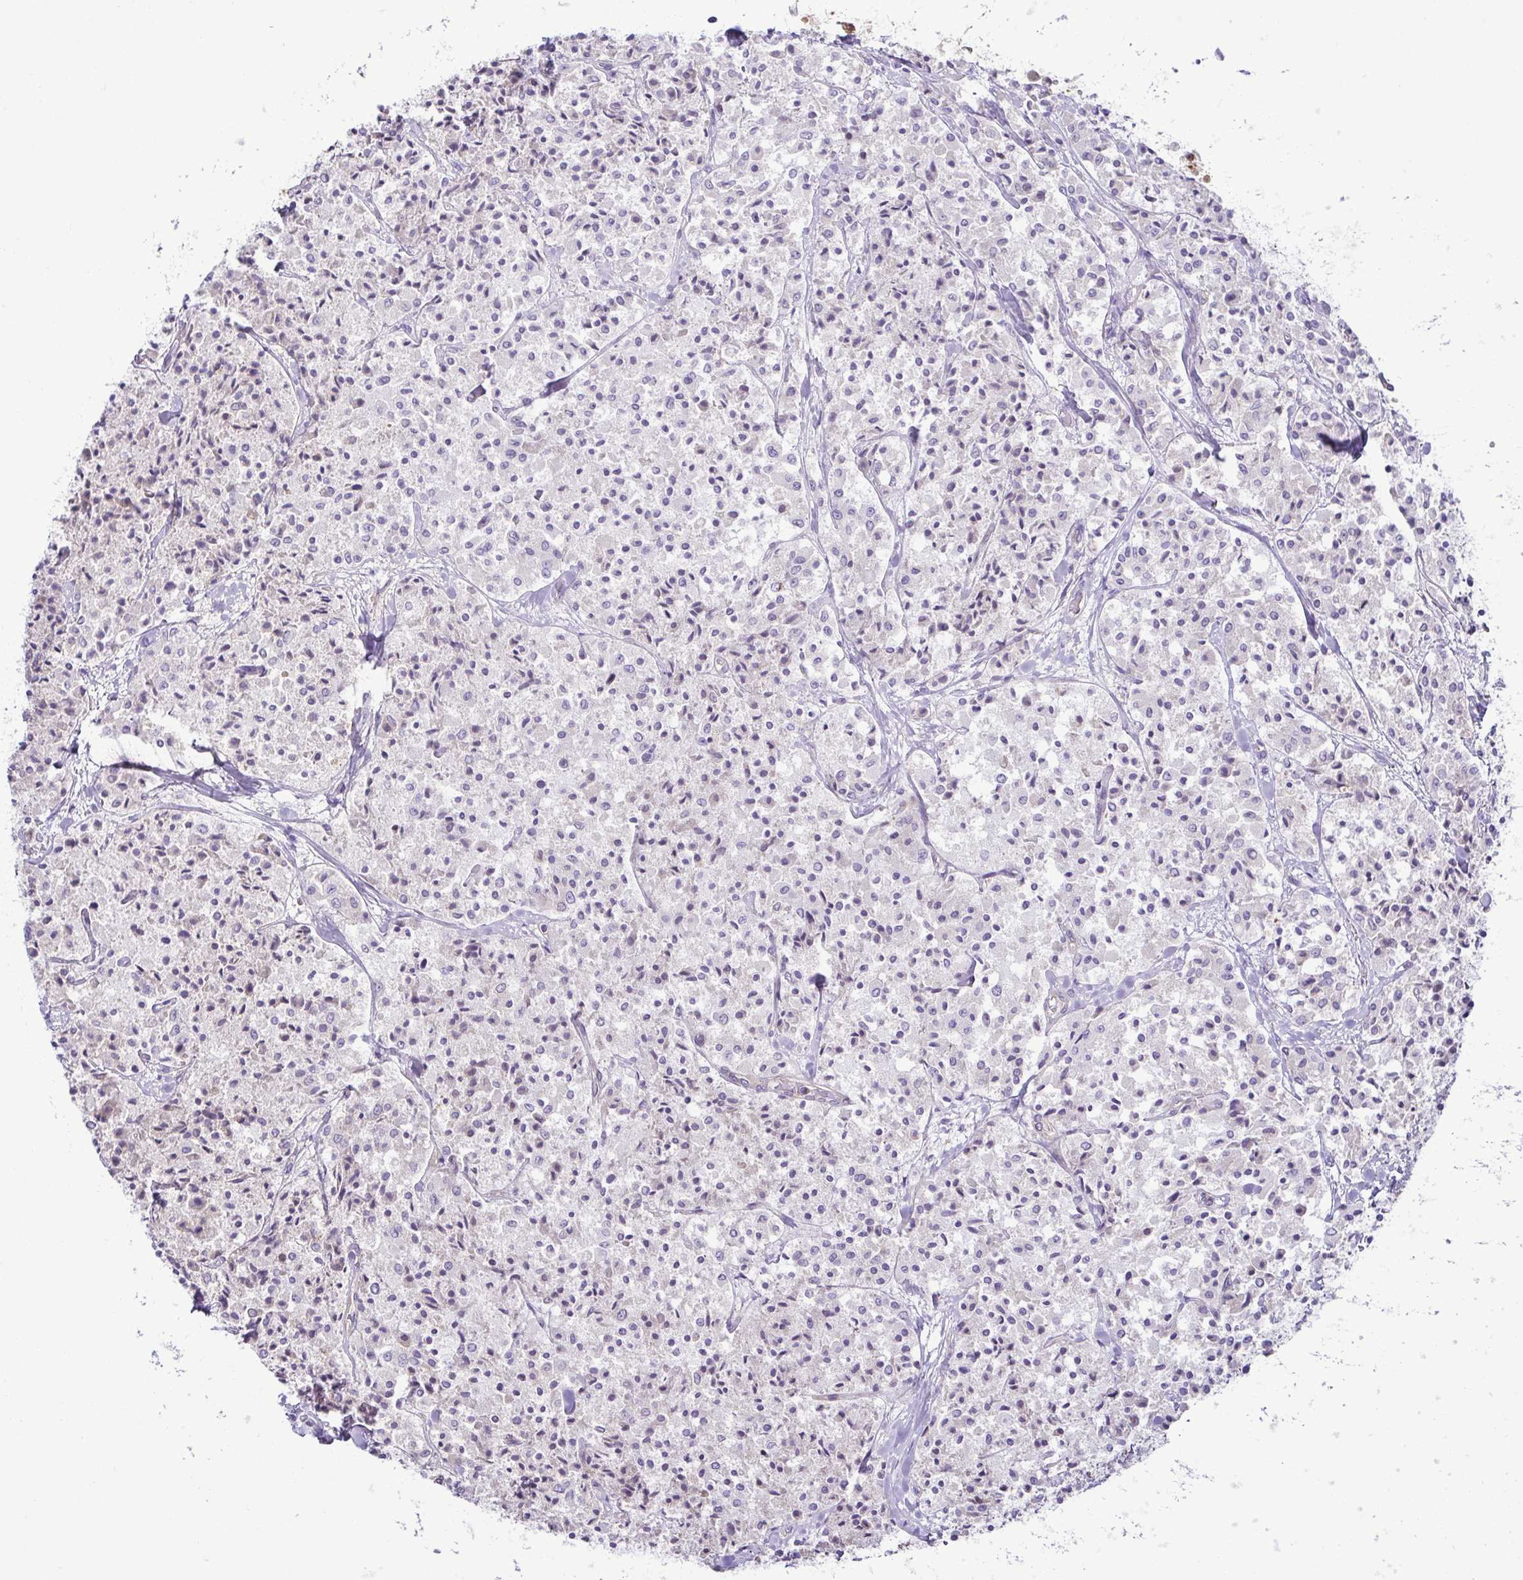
{"staining": {"intensity": "negative", "quantity": "none", "location": "none"}, "tissue": "carcinoid", "cell_type": "Tumor cells", "image_type": "cancer", "snomed": [{"axis": "morphology", "description": "Carcinoid, malignant, NOS"}, {"axis": "topography", "description": "Lung"}], "caption": "Micrograph shows no protein staining in tumor cells of carcinoid tissue.", "gene": "MYL10", "patient": {"sex": "male", "age": 71}}